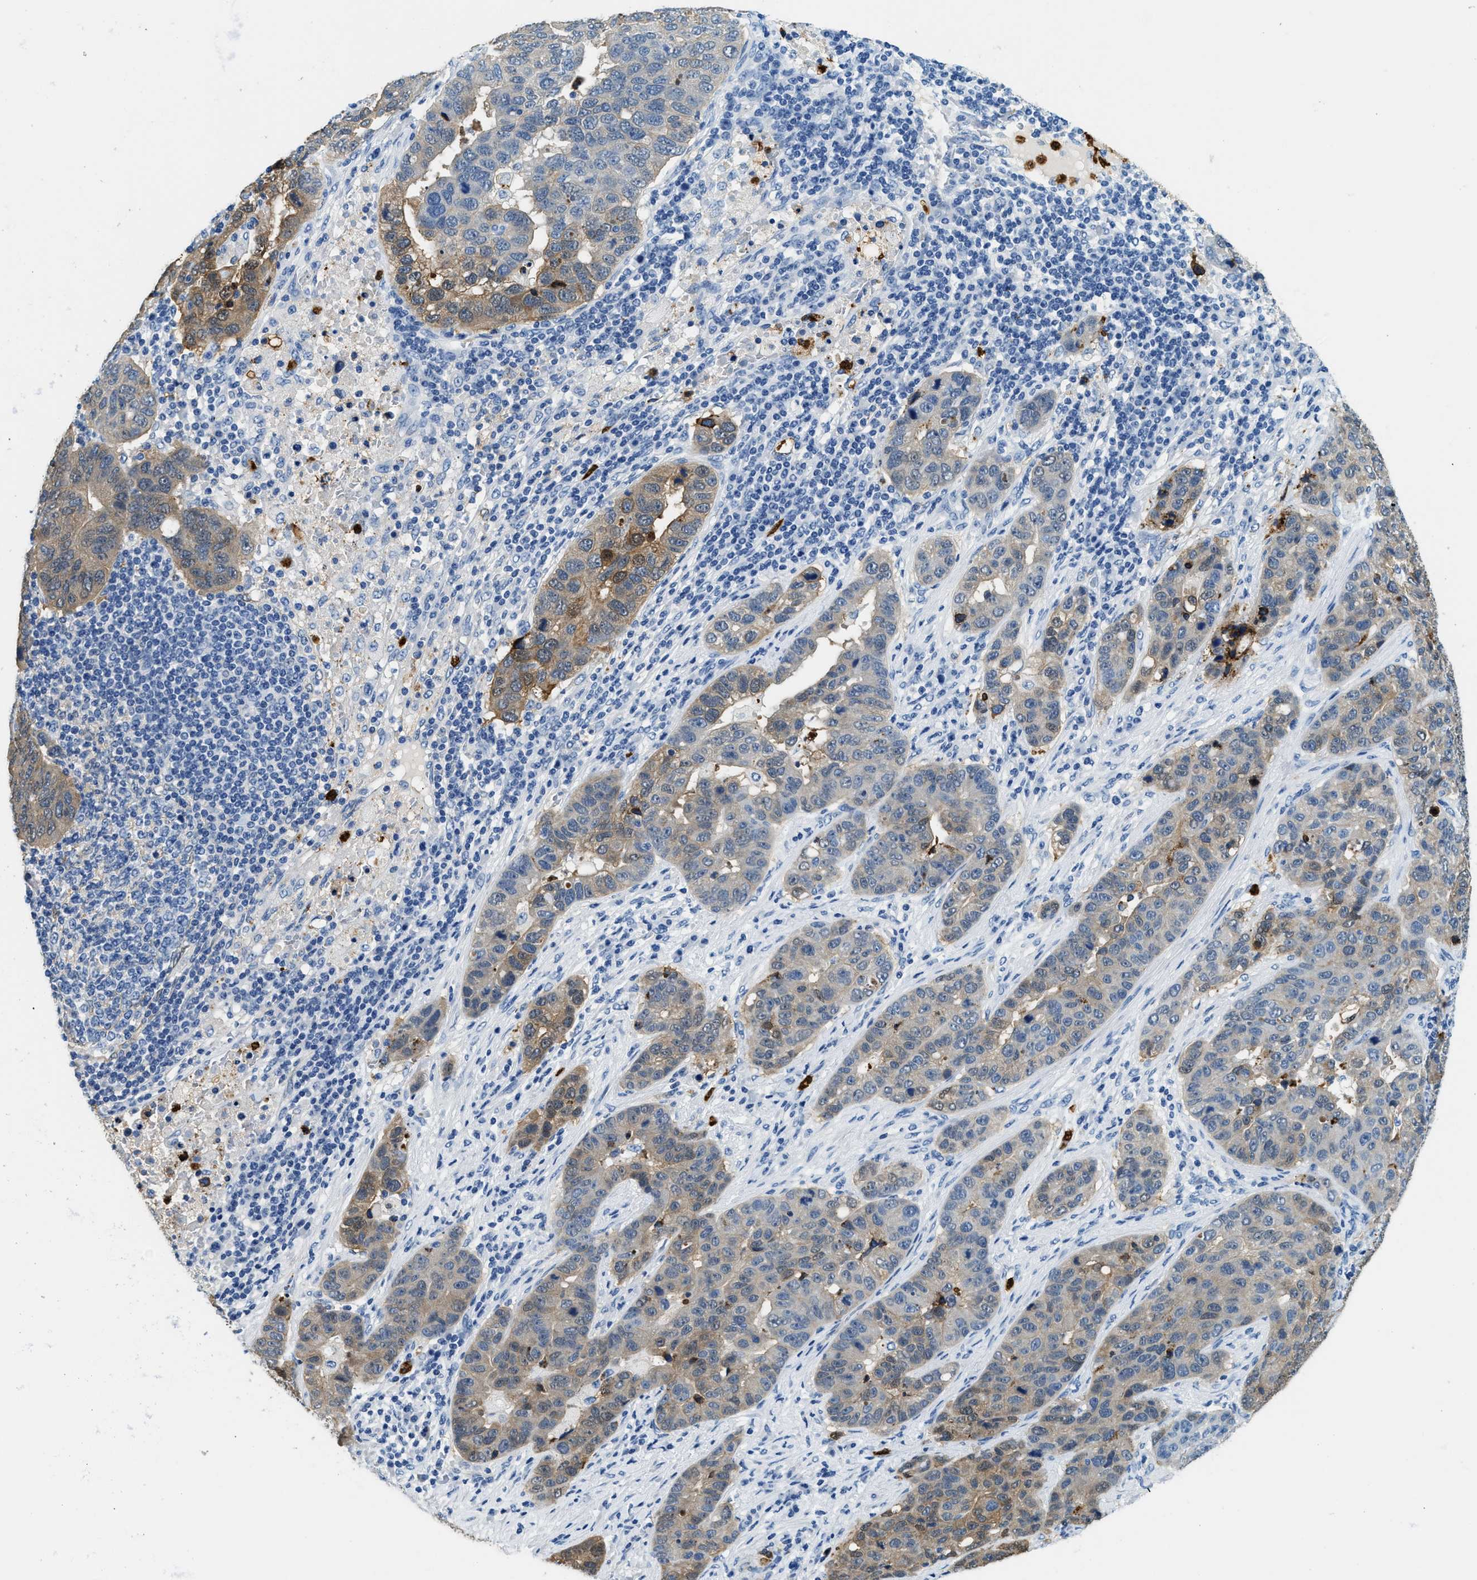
{"staining": {"intensity": "weak", "quantity": "25%-75%", "location": "cytoplasmic/membranous"}, "tissue": "pancreatic cancer", "cell_type": "Tumor cells", "image_type": "cancer", "snomed": [{"axis": "morphology", "description": "Adenocarcinoma, NOS"}, {"axis": "topography", "description": "Pancreas"}], "caption": "Pancreatic adenocarcinoma stained with DAB IHC reveals low levels of weak cytoplasmic/membranous positivity in approximately 25%-75% of tumor cells.", "gene": "ANXA3", "patient": {"sex": "female", "age": 61}}